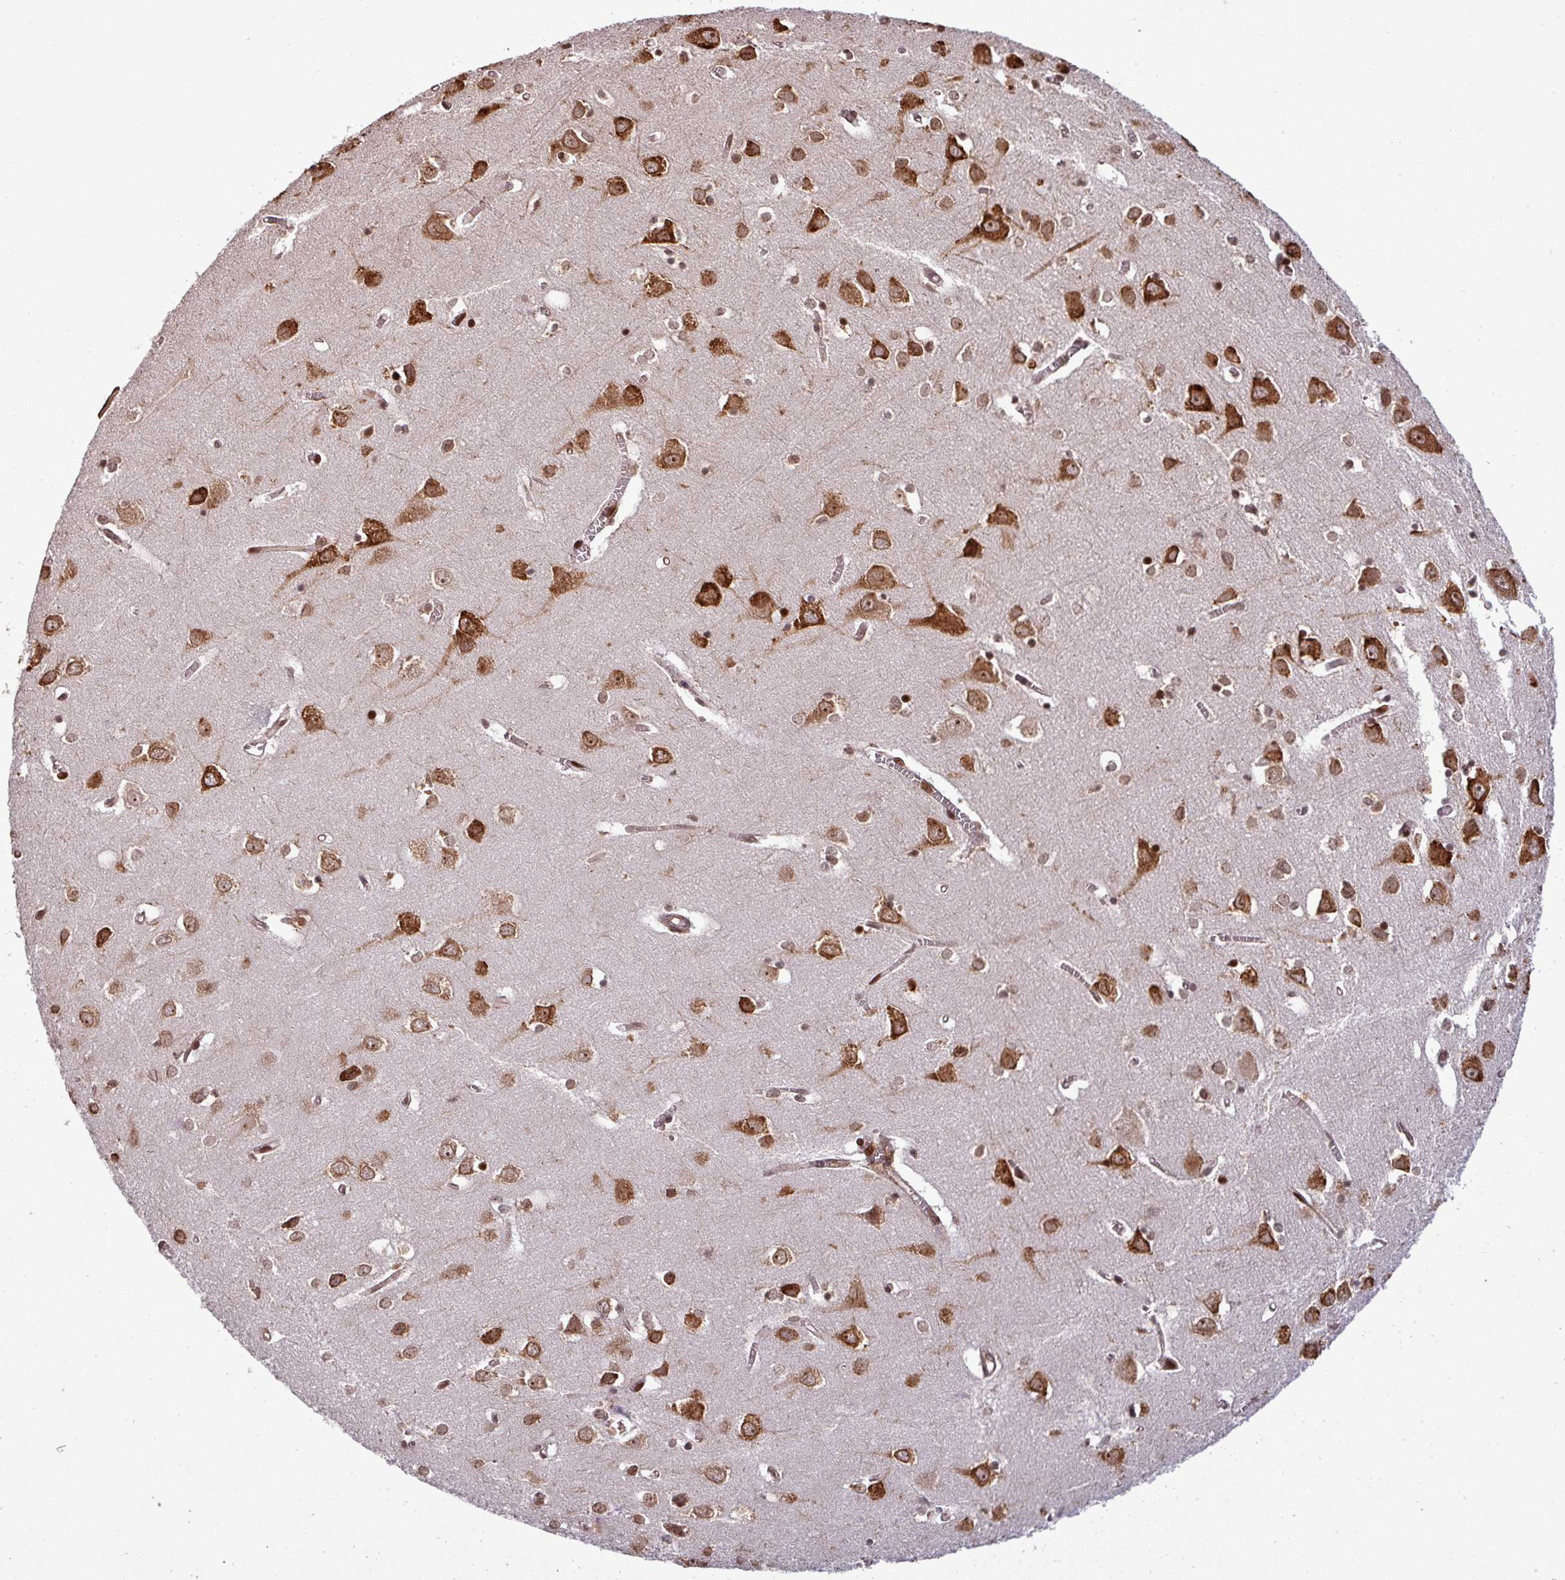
{"staining": {"intensity": "moderate", "quantity": "25%-75%", "location": "cytoplasmic/membranous"}, "tissue": "cerebral cortex", "cell_type": "Endothelial cells", "image_type": "normal", "snomed": [{"axis": "morphology", "description": "Normal tissue, NOS"}, {"axis": "topography", "description": "Cerebral cortex"}], "caption": "Endothelial cells exhibit moderate cytoplasmic/membranous staining in about 25%-75% of cells in unremarkable cerebral cortex.", "gene": "LRRC74B", "patient": {"sex": "male", "age": 70}}